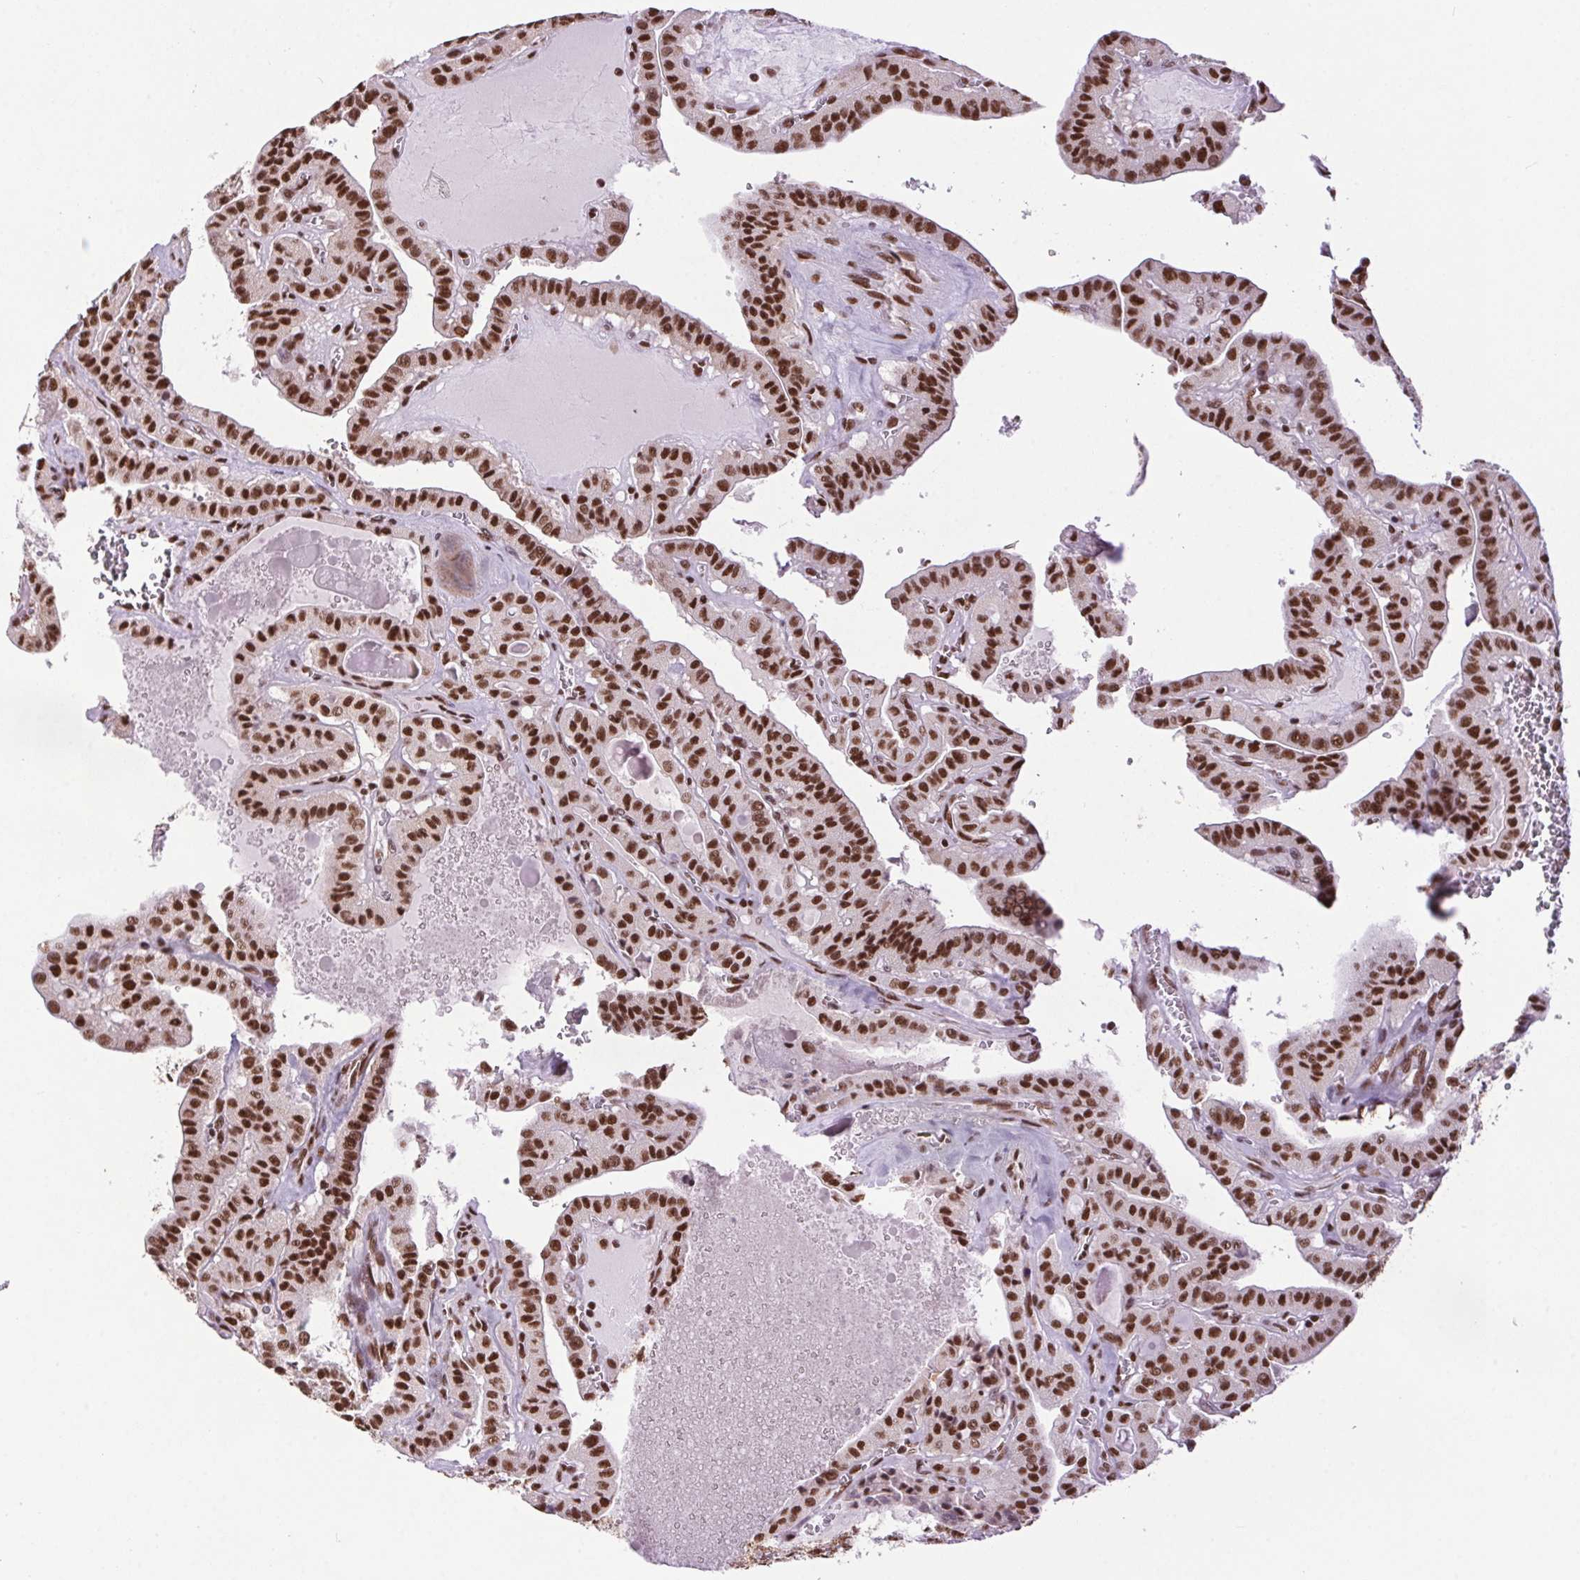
{"staining": {"intensity": "strong", "quantity": ">75%", "location": "nuclear"}, "tissue": "thyroid cancer", "cell_type": "Tumor cells", "image_type": "cancer", "snomed": [{"axis": "morphology", "description": "Papillary adenocarcinoma, NOS"}, {"axis": "topography", "description": "Thyroid gland"}], "caption": "There is high levels of strong nuclear positivity in tumor cells of thyroid cancer, as demonstrated by immunohistochemical staining (brown color).", "gene": "ZNF207", "patient": {"sex": "male", "age": 52}}